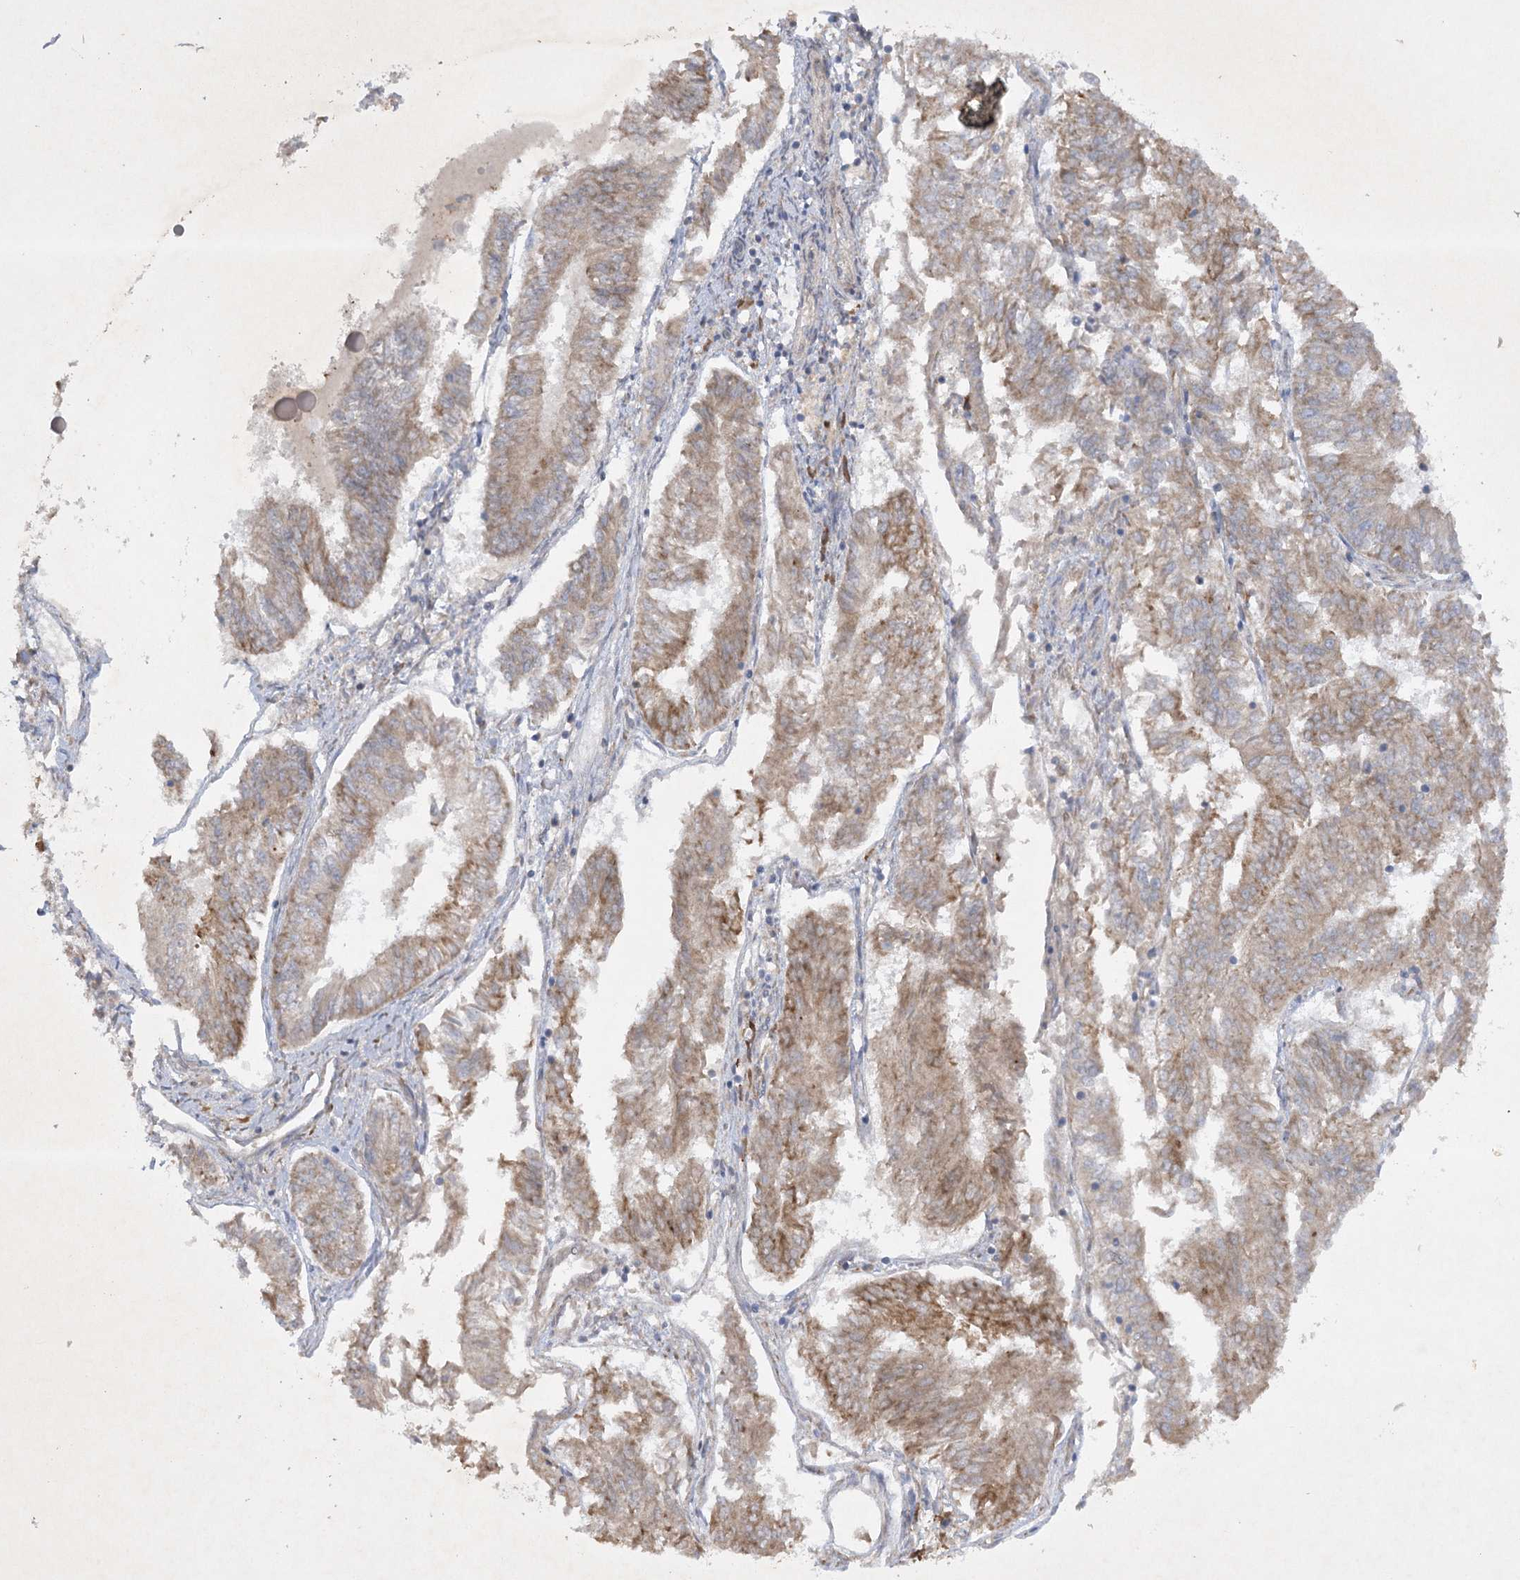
{"staining": {"intensity": "moderate", "quantity": ">75%", "location": "cytoplasmic/membranous"}, "tissue": "endometrial cancer", "cell_type": "Tumor cells", "image_type": "cancer", "snomed": [{"axis": "morphology", "description": "Adenocarcinoma, NOS"}, {"axis": "topography", "description": "Endometrium"}], "caption": "The immunohistochemical stain highlights moderate cytoplasmic/membranous staining in tumor cells of endometrial adenocarcinoma tissue. (Brightfield microscopy of DAB IHC at high magnification).", "gene": "TRAF3IP1", "patient": {"sex": "female", "age": 58}}